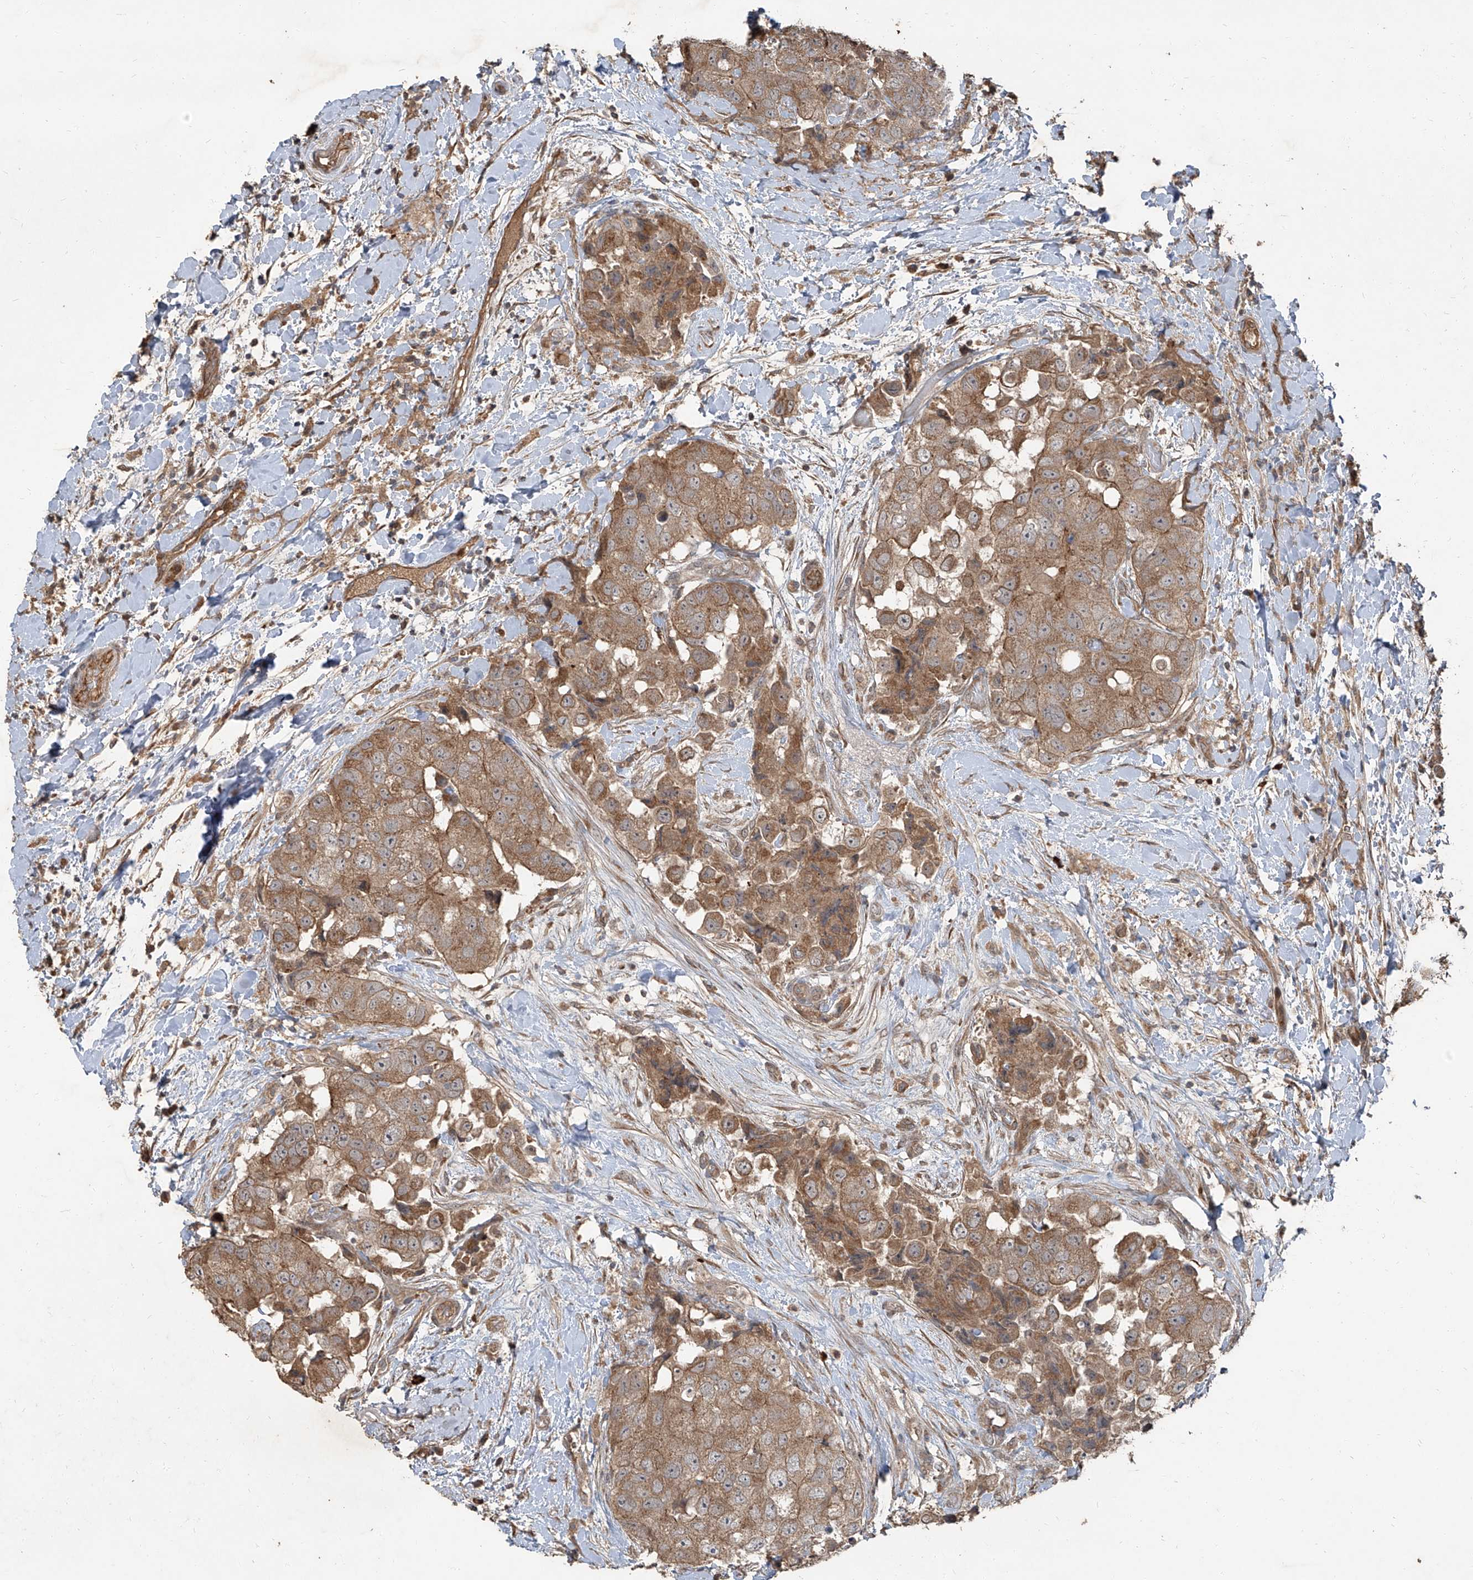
{"staining": {"intensity": "moderate", "quantity": ">75%", "location": "cytoplasmic/membranous"}, "tissue": "breast cancer", "cell_type": "Tumor cells", "image_type": "cancer", "snomed": [{"axis": "morphology", "description": "Normal tissue, NOS"}, {"axis": "morphology", "description": "Duct carcinoma"}, {"axis": "topography", "description": "Breast"}], "caption": "This histopathology image exhibits immunohistochemistry staining of intraductal carcinoma (breast), with medium moderate cytoplasmic/membranous positivity in about >75% of tumor cells.", "gene": "CCN1", "patient": {"sex": "female", "age": 62}}